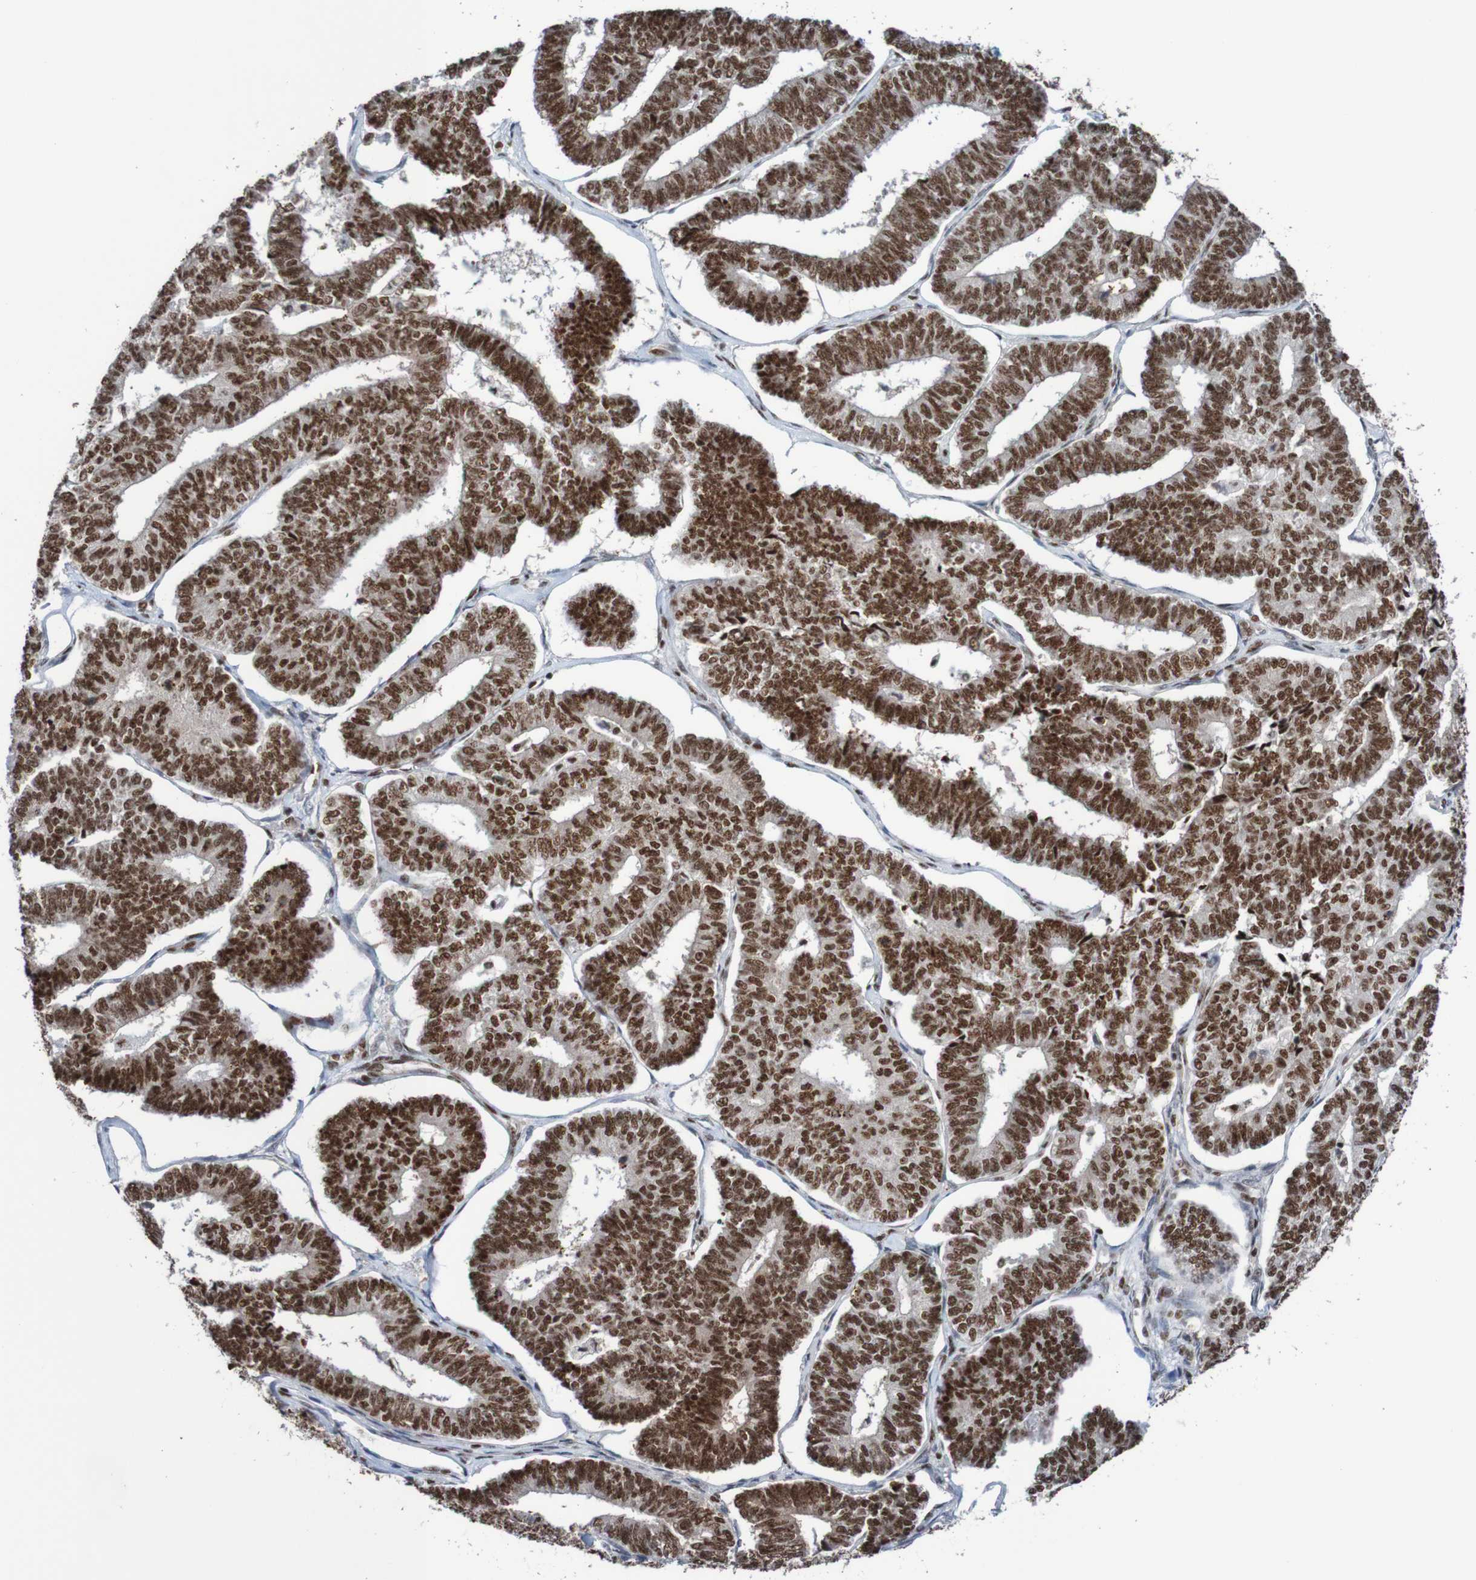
{"staining": {"intensity": "strong", "quantity": ">75%", "location": "nuclear"}, "tissue": "endometrial cancer", "cell_type": "Tumor cells", "image_type": "cancer", "snomed": [{"axis": "morphology", "description": "Adenocarcinoma, NOS"}, {"axis": "topography", "description": "Endometrium"}], "caption": "Immunohistochemistry staining of endometrial adenocarcinoma, which shows high levels of strong nuclear staining in approximately >75% of tumor cells indicating strong nuclear protein positivity. The staining was performed using DAB (brown) for protein detection and nuclei were counterstained in hematoxylin (blue).", "gene": "CDC5L", "patient": {"sex": "female", "age": 70}}